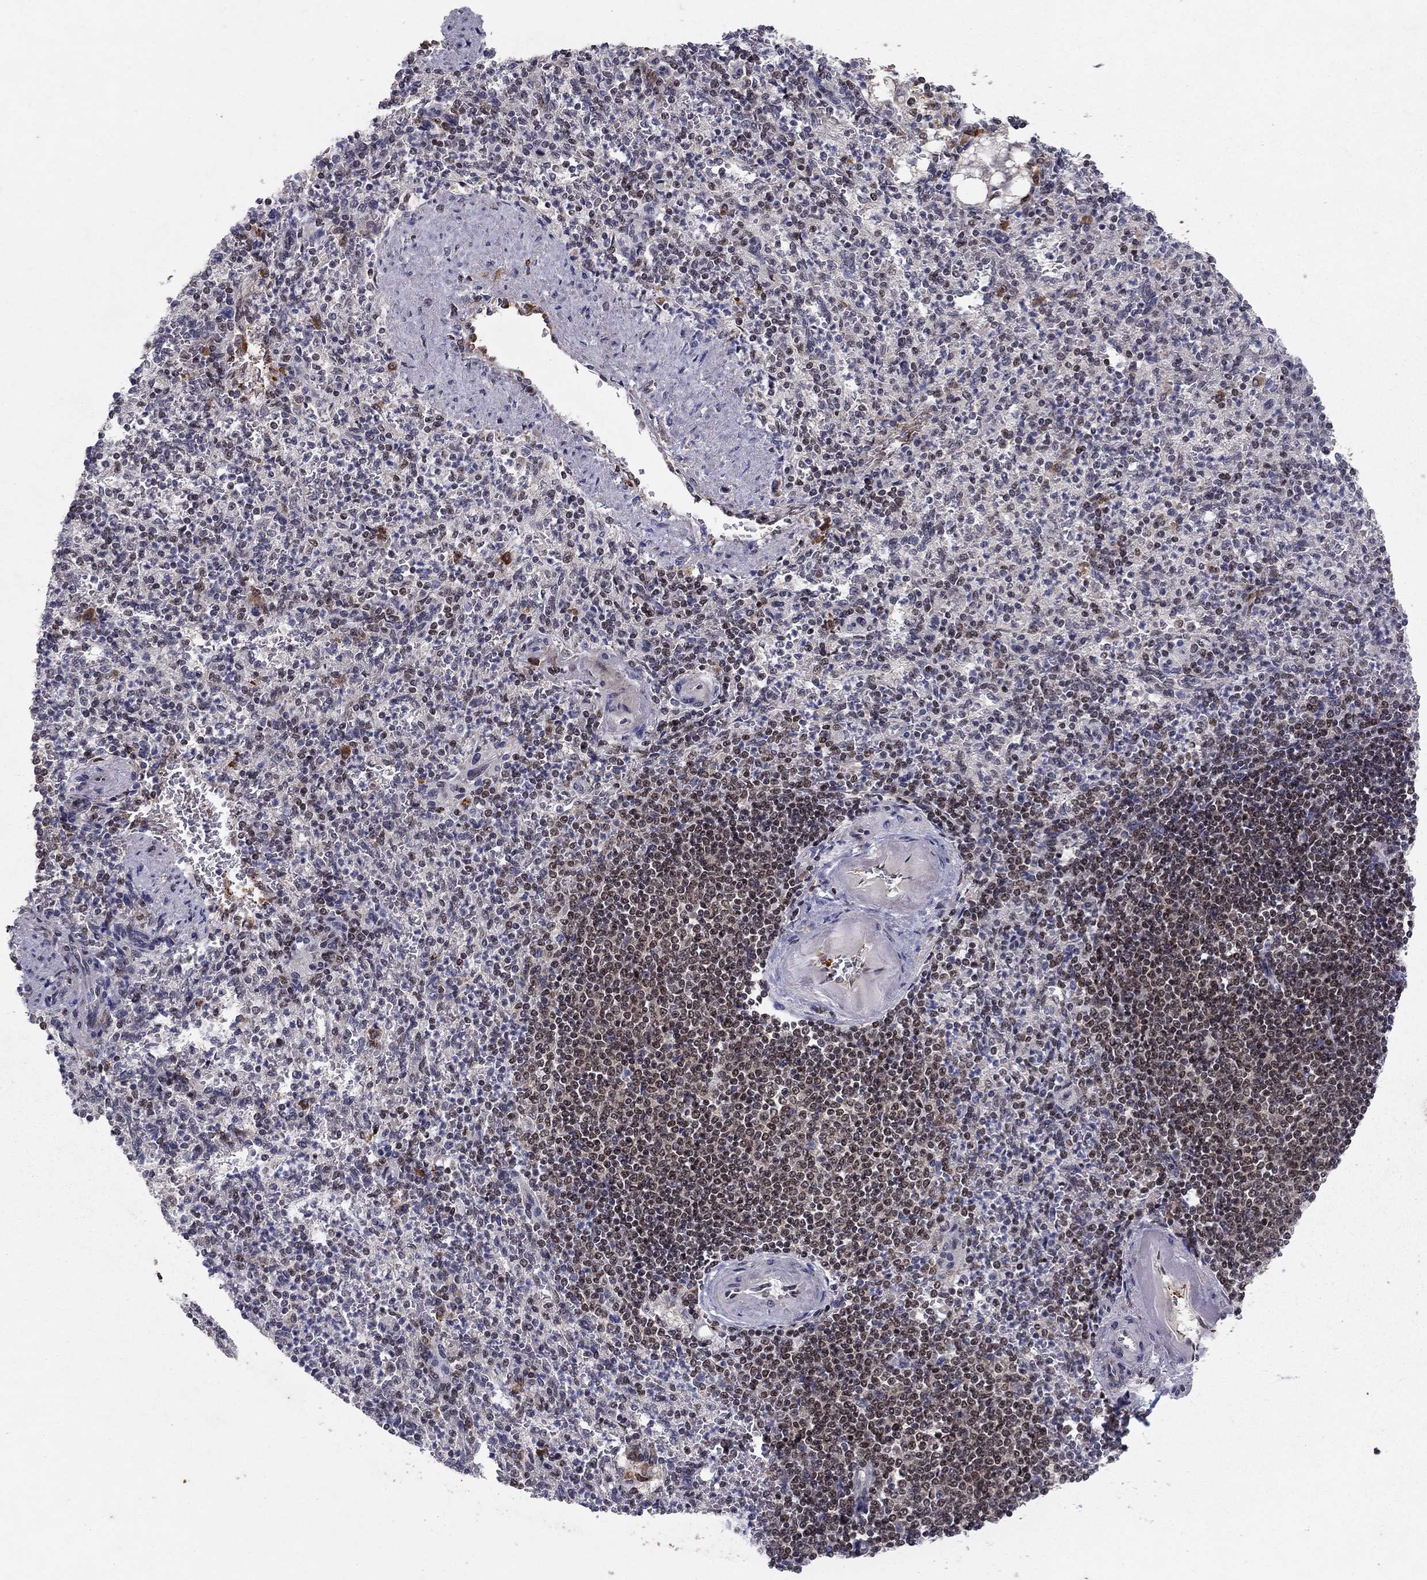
{"staining": {"intensity": "moderate", "quantity": "<25%", "location": "nuclear"}, "tissue": "spleen", "cell_type": "Cells in red pulp", "image_type": "normal", "snomed": [{"axis": "morphology", "description": "Normal tissue, NOS"}, {"axis": "topography", "description": "Spleen"}], "caption": "Cells in red pulp show low levels of moderate nuclear staining in approximately <25% of cells in normal human spleen. Ihc stains the protein in brown and the nuclei are stained blue.", "gene": "CRTC1", "patient": {"sex": "female", "age": 74}}